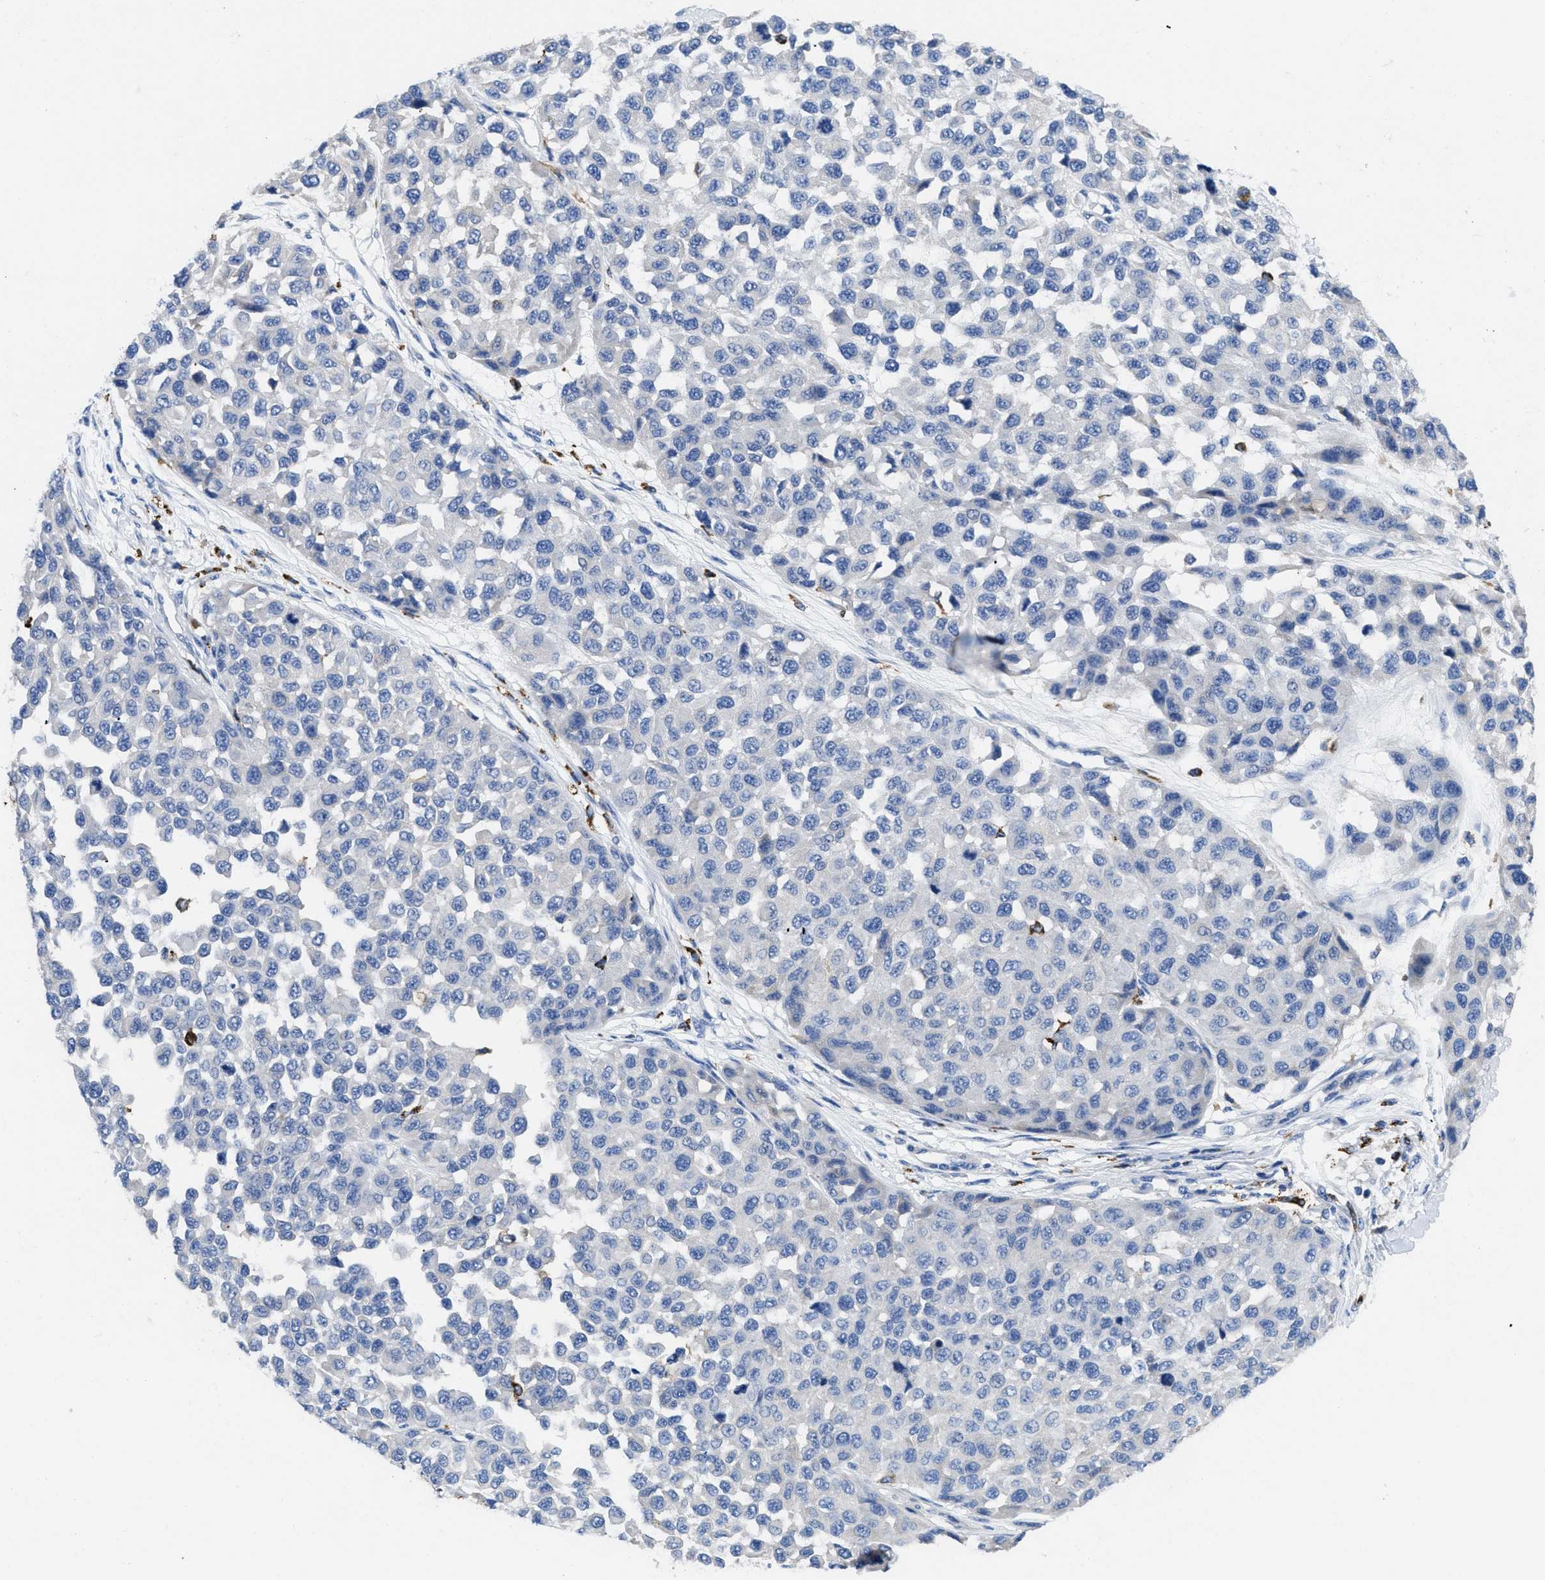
{"staining": {"intensity": "negative", "quantity": "none", "location": "none"}, "tissue": "melanoma", "cell_type": "Tumor cells", "image_type": "cancer", "snomed": [{"axis": "morphology", "description": "Normal tissue, NOS"}, {"axis": "morphology", "description": "Malignant melanoma, NOS"}, {"axis": "topography", "description": "Skin"}], "caption": "Tumor cells are negative for protein expression in human melanoma.", "gene": "HLA-DPA1", "patient": {"sex": "male", "age": 62}}